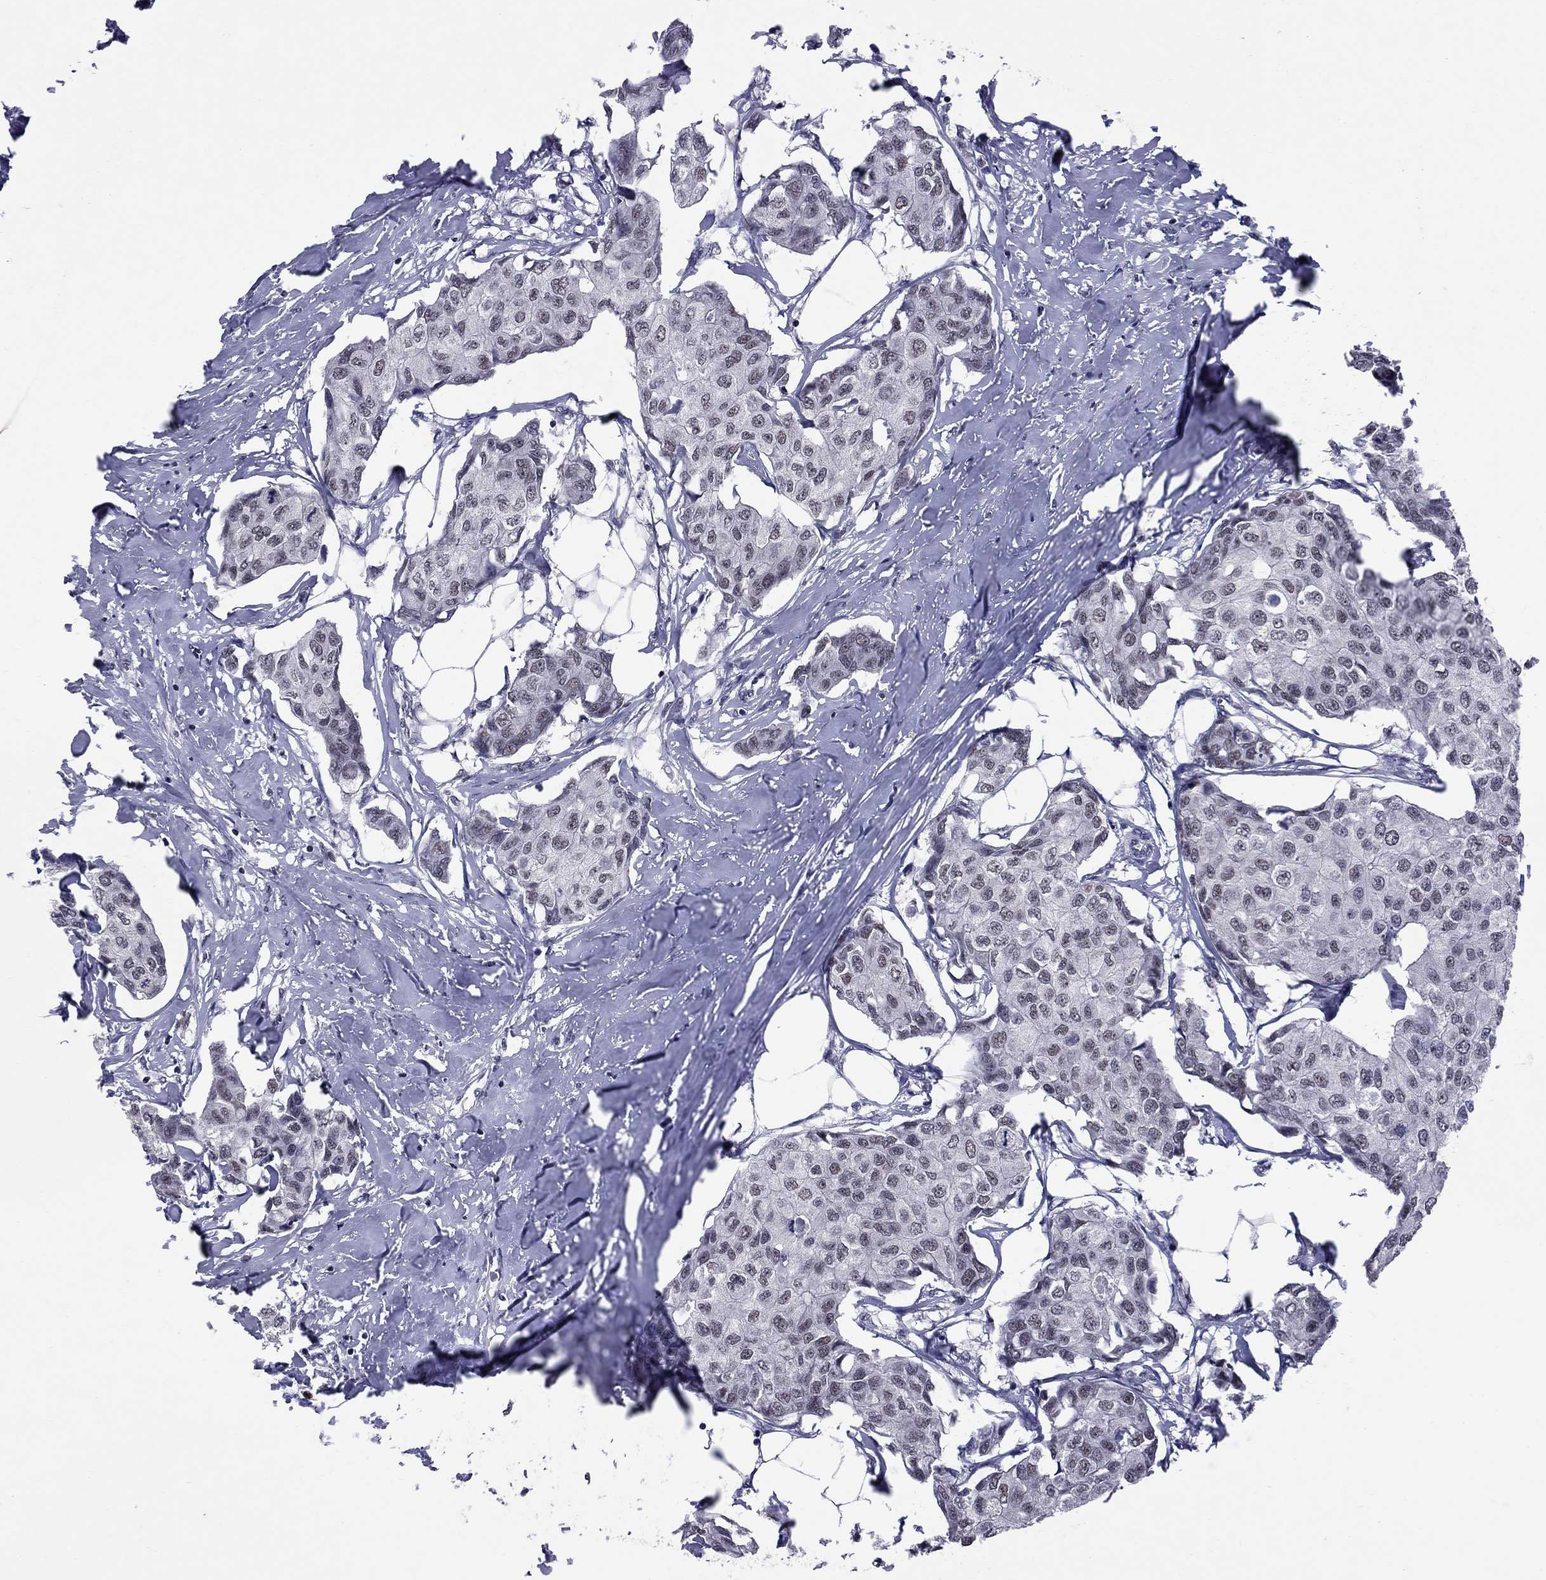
{"staining": {"intensity": "weak", "quantity": "<25%", "location": "nuclear"}, "tissue": "breast cancer", "cell_type": "Tumor cells", "image_type": "cancer", "snomed": [{"axis": "morphology", "description": "Duct carcinoma"}, {"axis": "topography", "description": "Breast"}], "caption": "The image exhibits no staining of tumor cells in breast cancer. (DAB (3,3'-diaminobenzidine) IHC visualized using brightfield microscopy, high magnification).", "gene": "TAF9", "patient": {"sex": "female", "age": 80}}